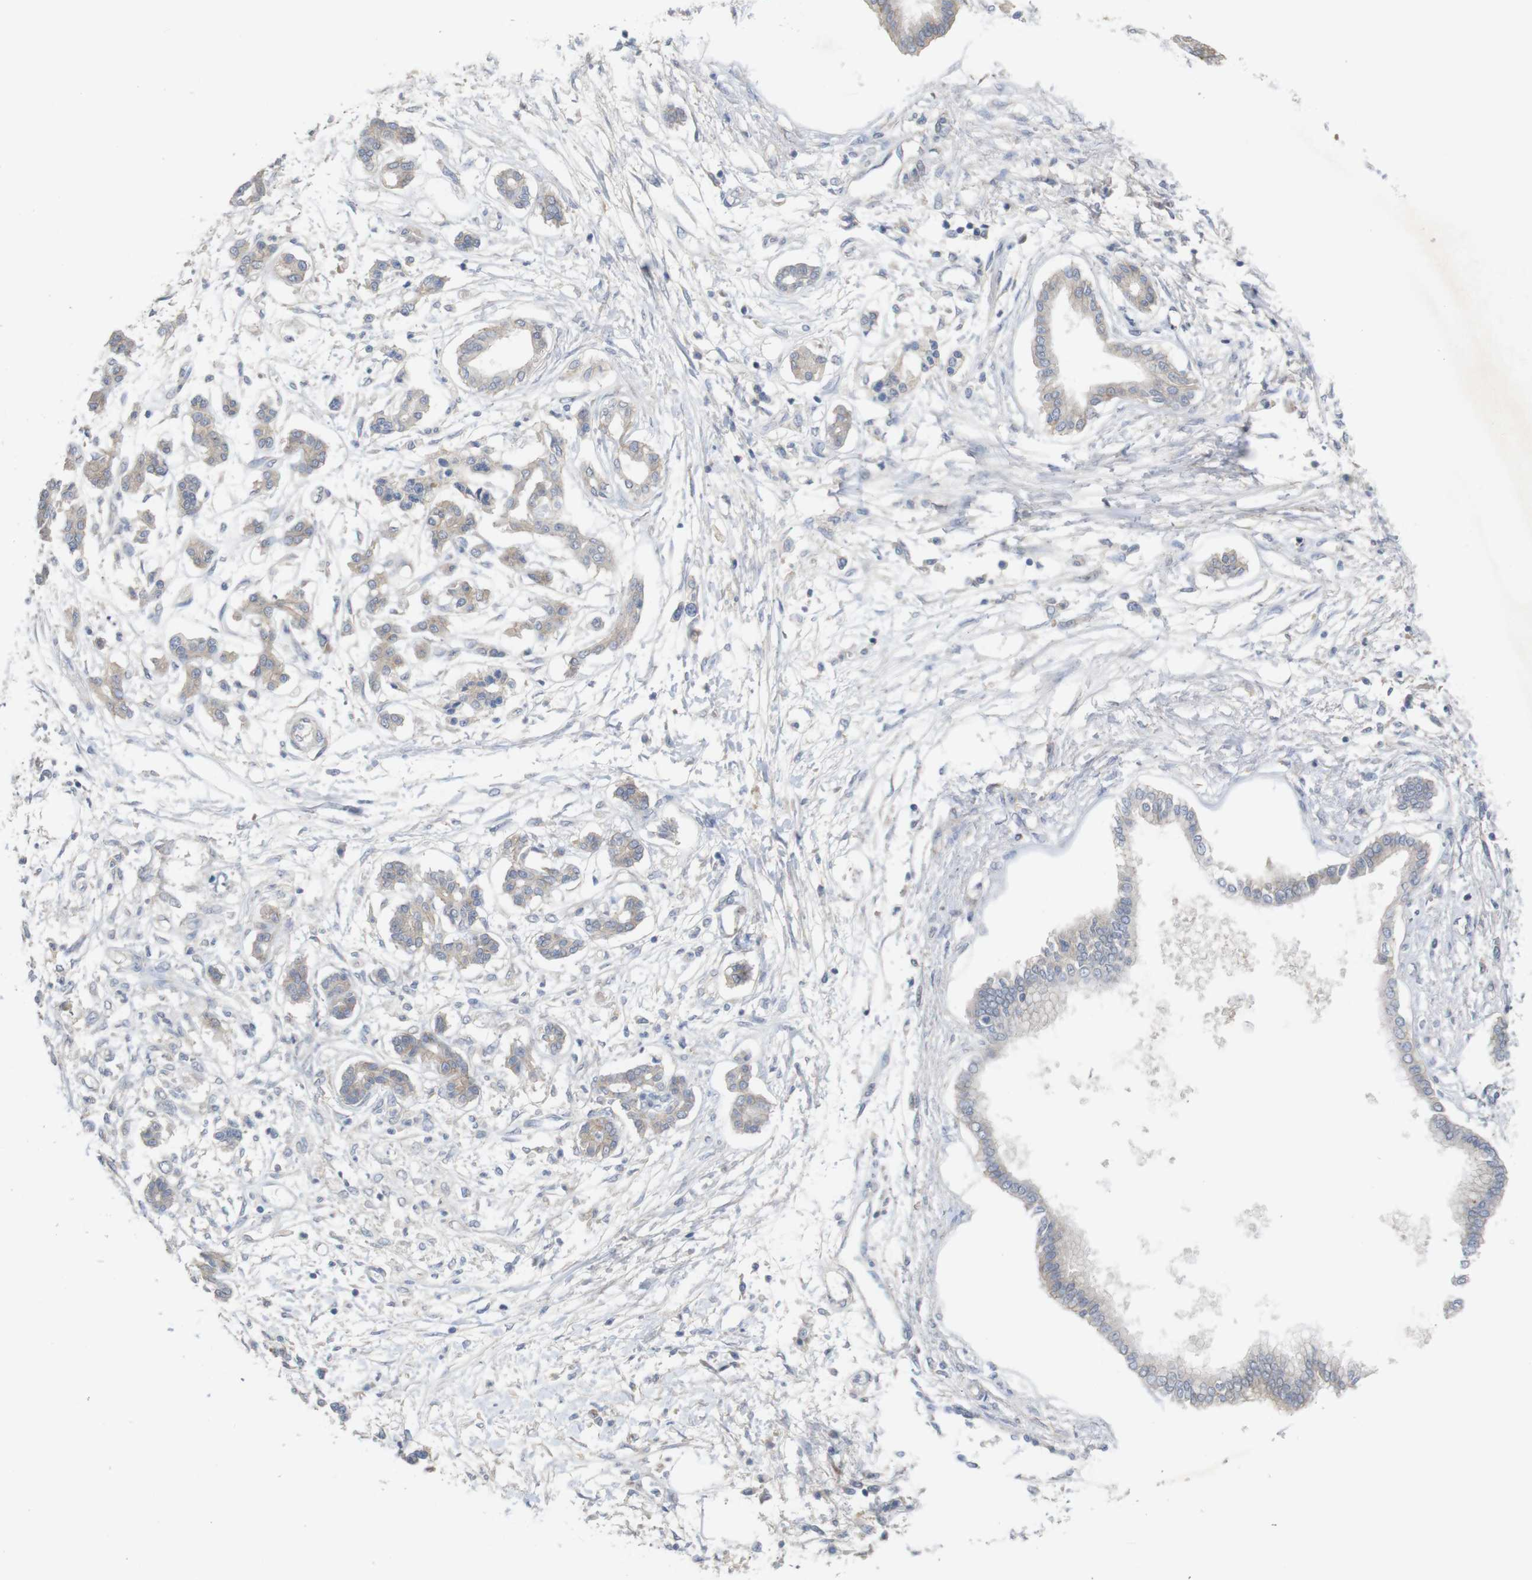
{"staining": {"intensity": "weak", "quantity": "<25%", "location": "cytoplasmic/membranous"}, "tissue": "pancreatic cancer", "cell_type": "Tumor cells", "image_type": "cancer", "snomed": [{"axis": "morphology", "description": "Adenocarcinoma, NOS"}, {"axis": "topography", "description": "Pancreas"}], "caption": "The micrograph demonstrates no significant expression in tumor cells of adenocarcinoma (pancreatic).", "gene": "KIDINS220", "patient": {"sex": "male", "age": 56}}